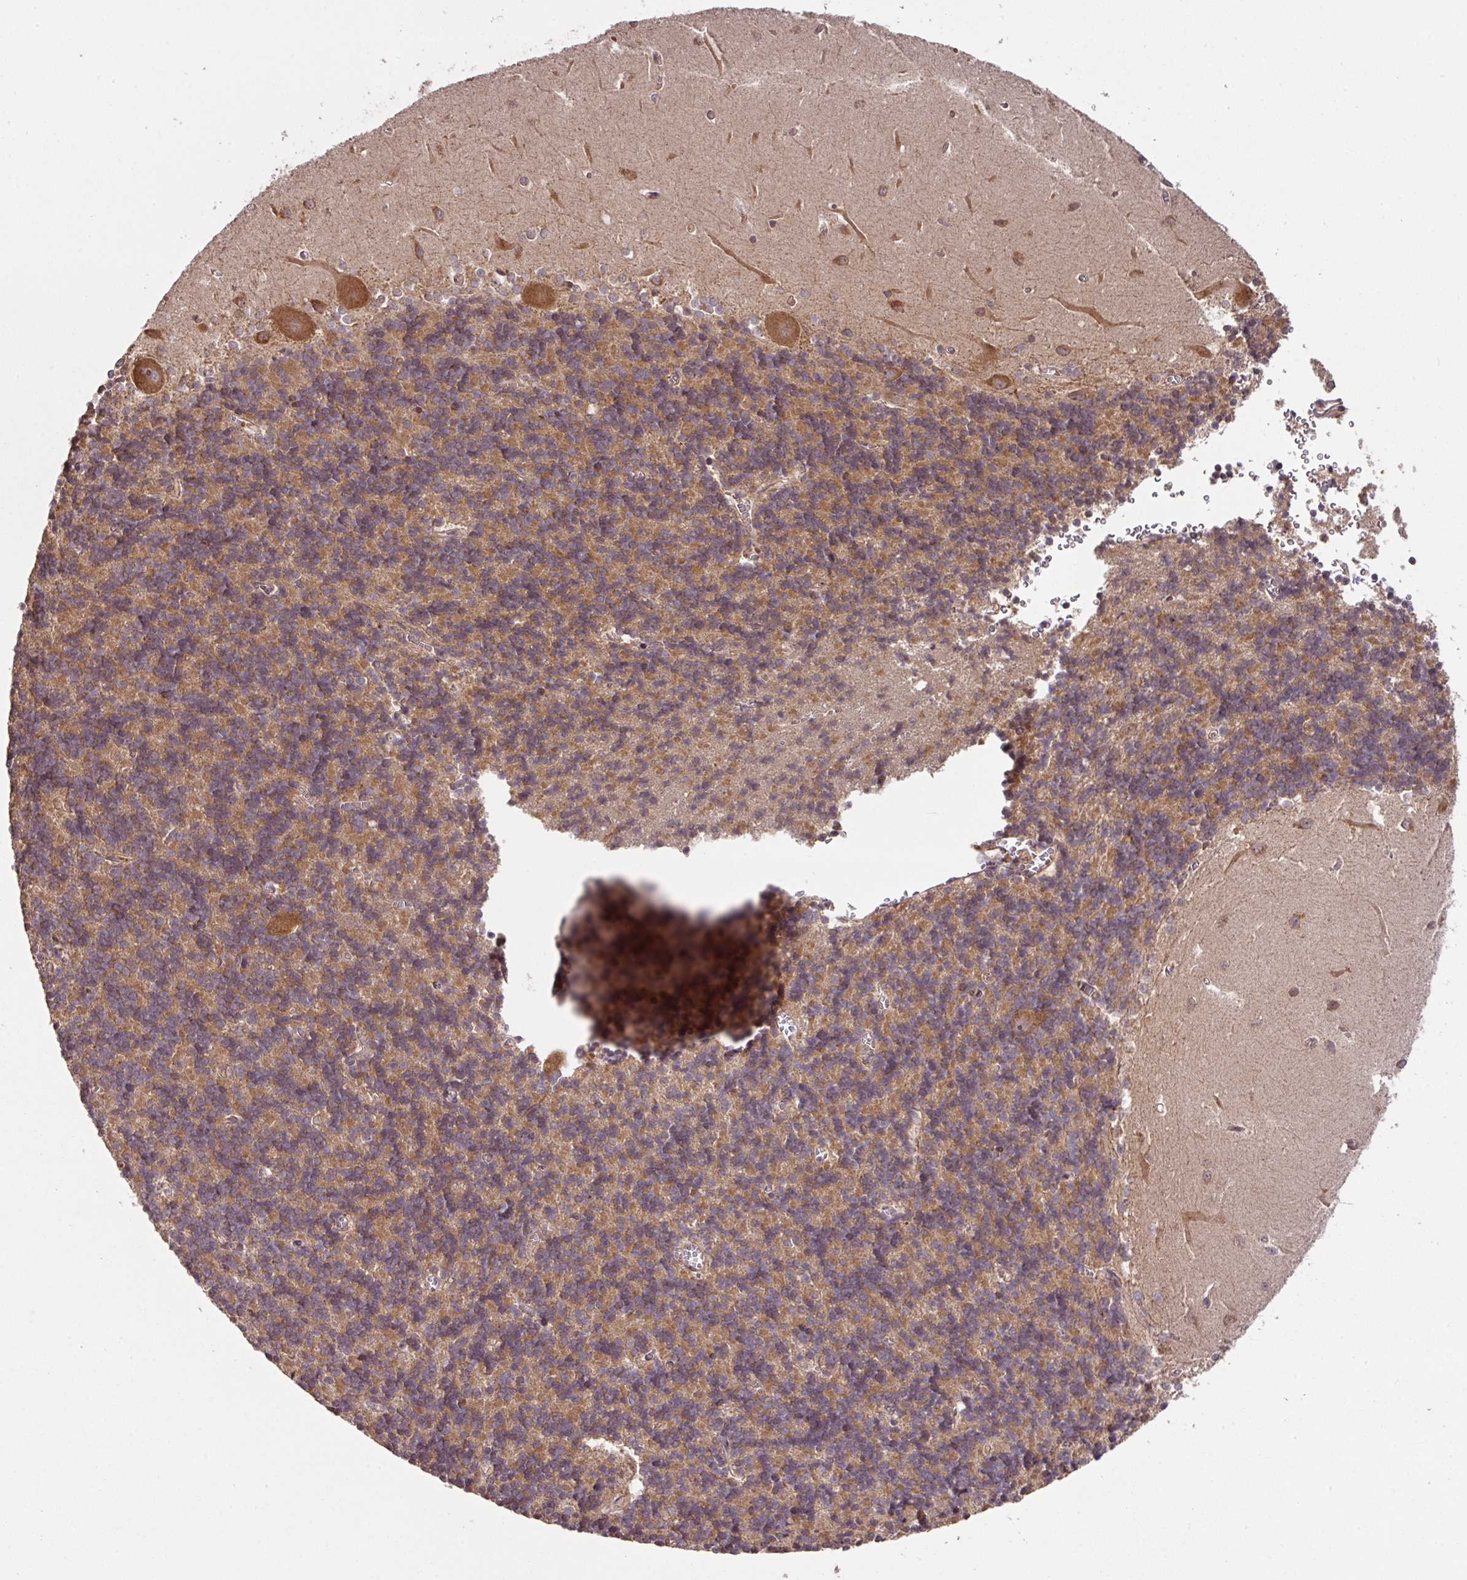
{"staining": {"intensity": "moderate", "quantity": "25%-75%", "location": "cytoplasmic/membranous"}, "tissue": "cerebellum", "cell_type": "Cells in granular layer", "image_type": "normal", "snomed": [{"axis": "morphology", "description": "Normal tissue, NOS"}, {"axis": "topography", "description": "Cerebellum"}], "caption": "Immunohistochemistry (IHC) of normal human cerebellum reveals medium levels of moderate cytoplasmic/membranous expression in about 25%-75% of cells in granular layer.", "gene": "MRRF", "patient": {"sex": "male", "age": 37}}